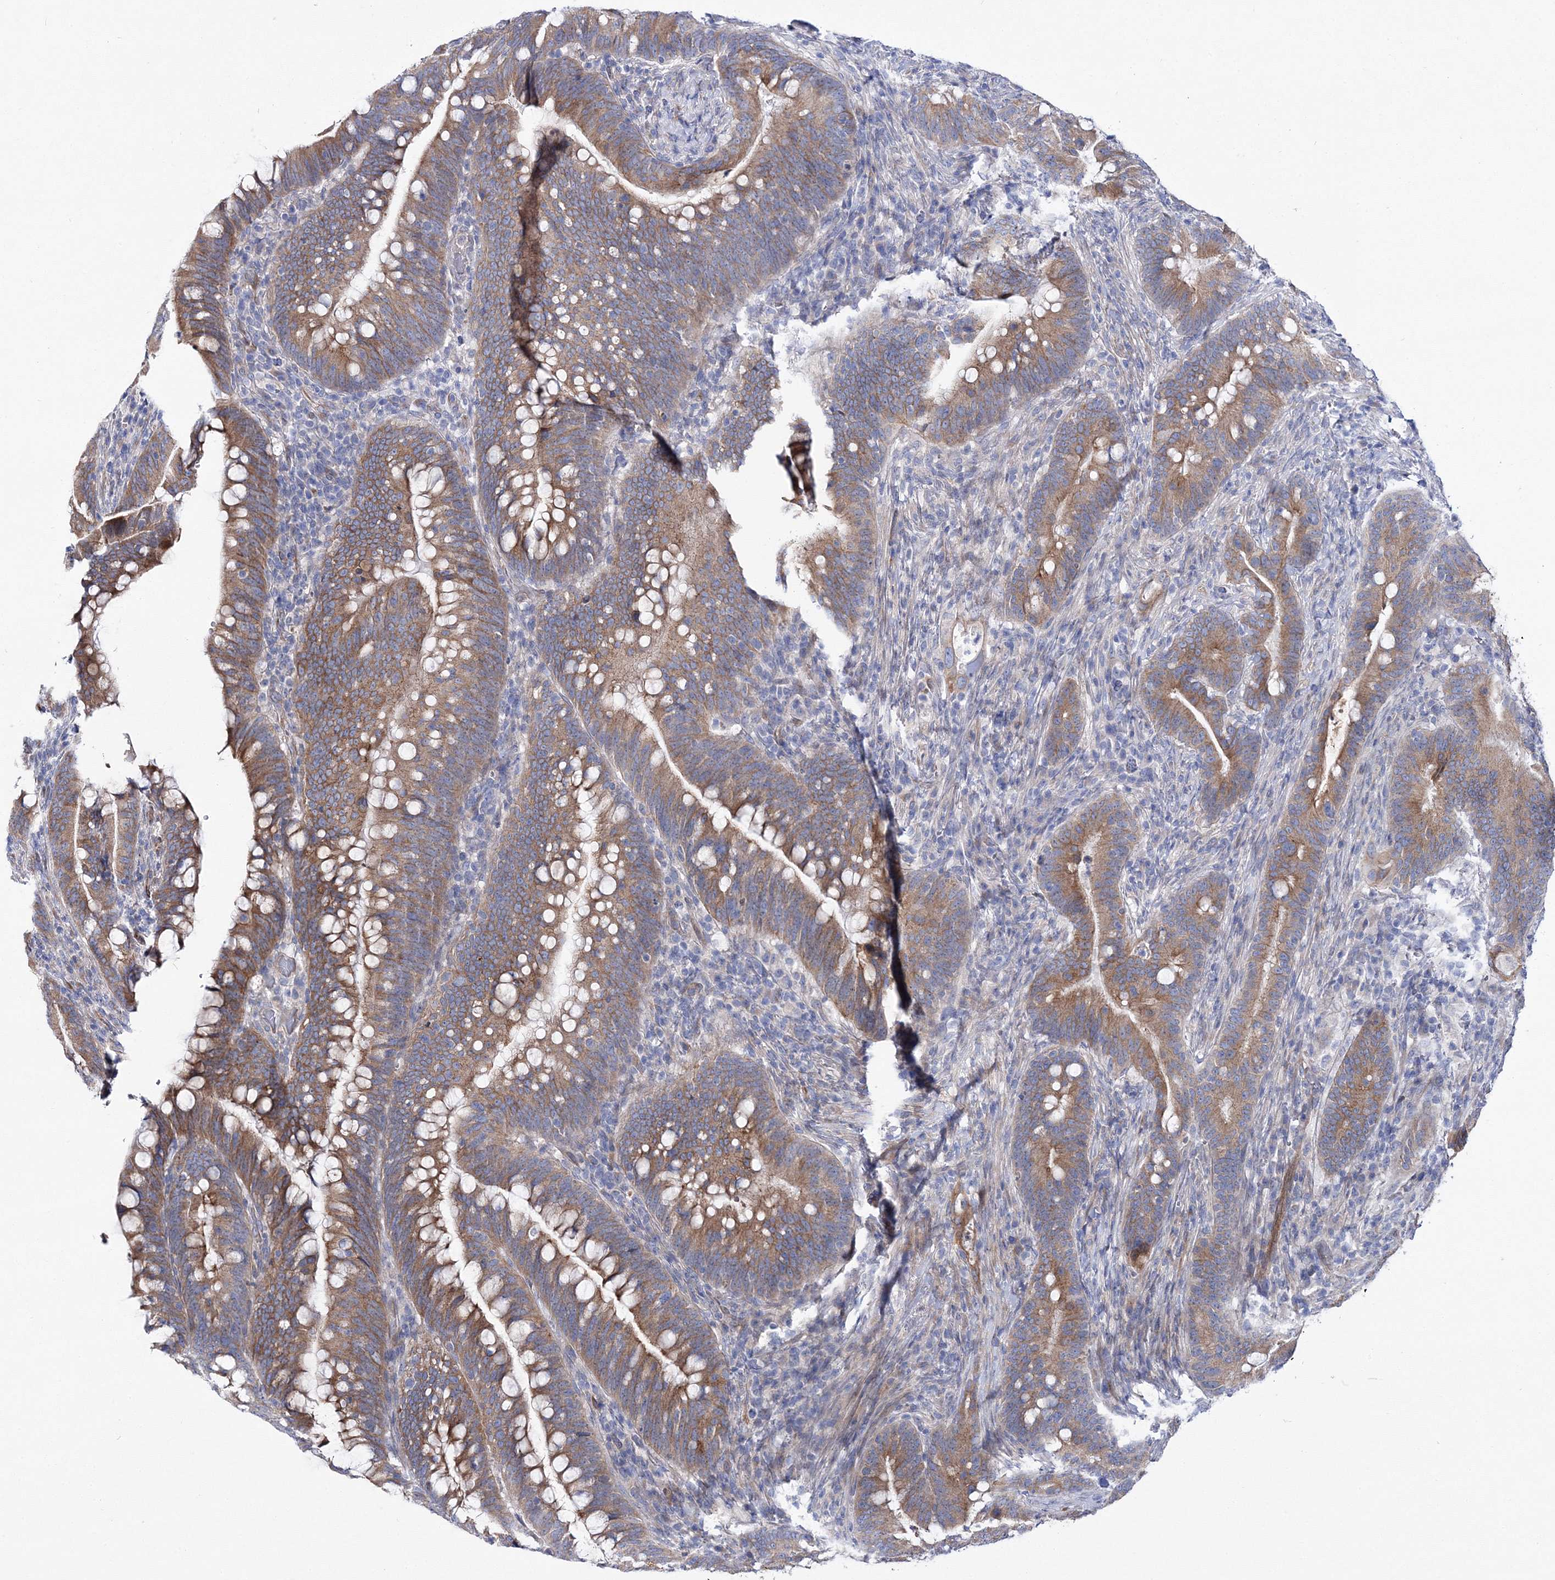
{"staining": {"intensity": "moderate", "quantity": ">75%", "location": "cytoplasmic/membranous"}, "tissue": "colorectal cancer", "cell_type": "Tumor cells", "image_type": "cancer", "snomed": [{"axis": "morphology", "description": "Adenocarcinoma, NOS"}, {"axis": "topography", "description": "Colon"}], "caption": "Immunohistochemical staining of adenocarcinoma (colorectal) shows medium levels of moderate cytoplasmic/membranous protein expression in approximately >75% of tumor cells.", "gene": "ARHGAP32", "patient": {"sex": "female", "age": 66}}